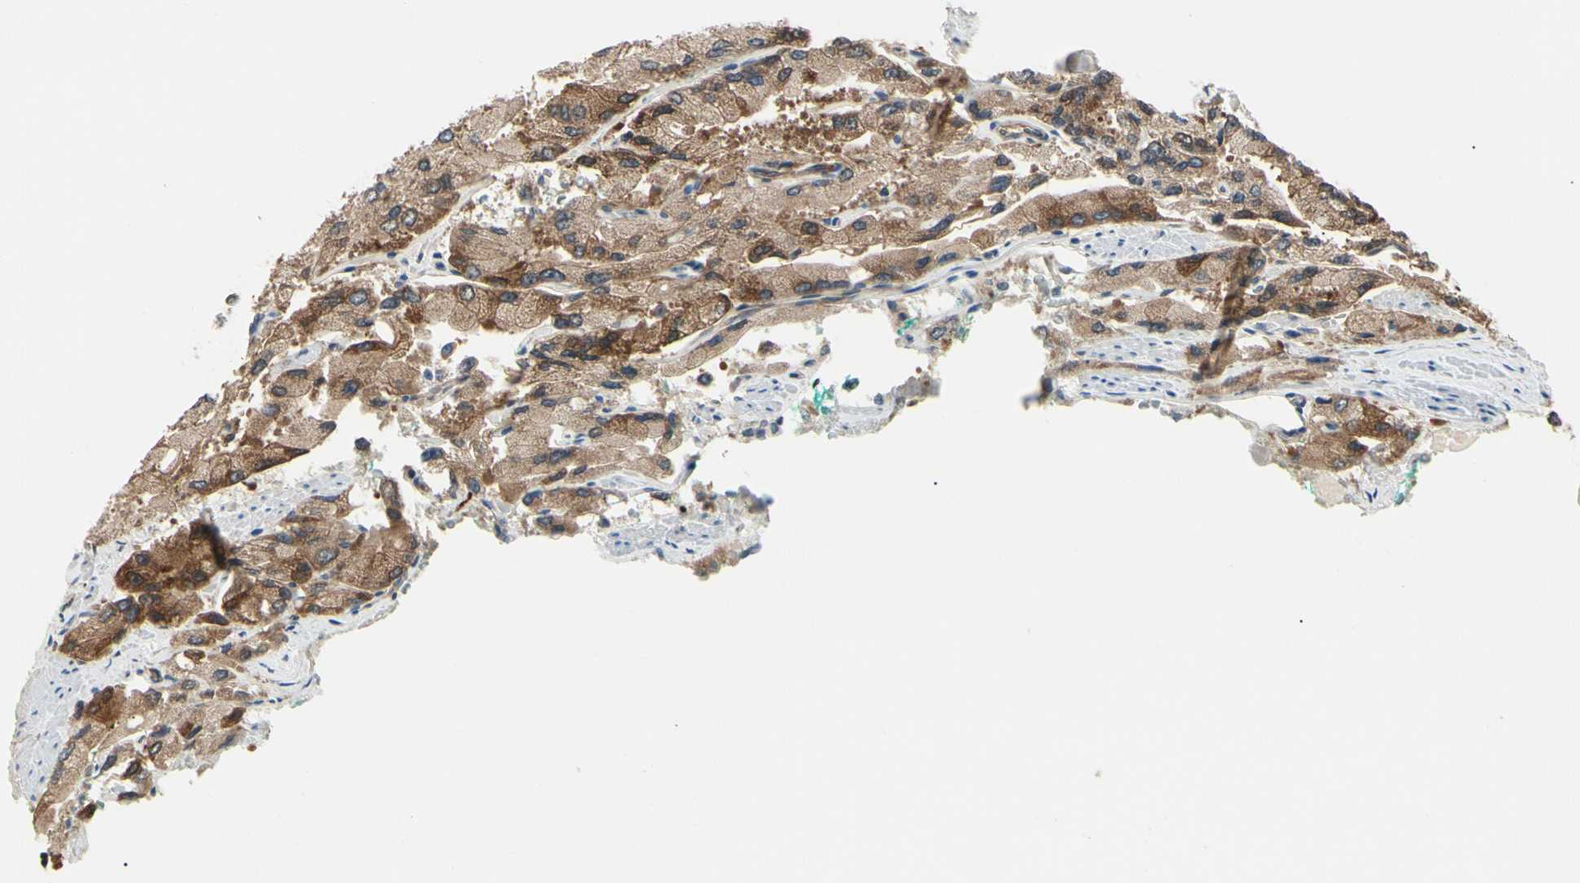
{"staining": {"intensity": "moderate", "quantity": ">75%", "location": "cytoplasmic/membranous"}, "tissue": "prostate cancer", "cell_type": "Tumor cells", "image_type": "cancer", "snomed": [{"axis": "morphology", "description": "Adenocarcinoma, High grade"}, {"axis": "topography", "description": "Prostate"}], "caption": "Brown immunohistochemical staining in prostate cancer (adenocarcinoma (high-grade)) reveals moderate cytoplasmic/membranous staining in approximately >75% of tumor cells.", "gene": "NME1-NME2", "patient": {"sex": "male", "age": 58}}